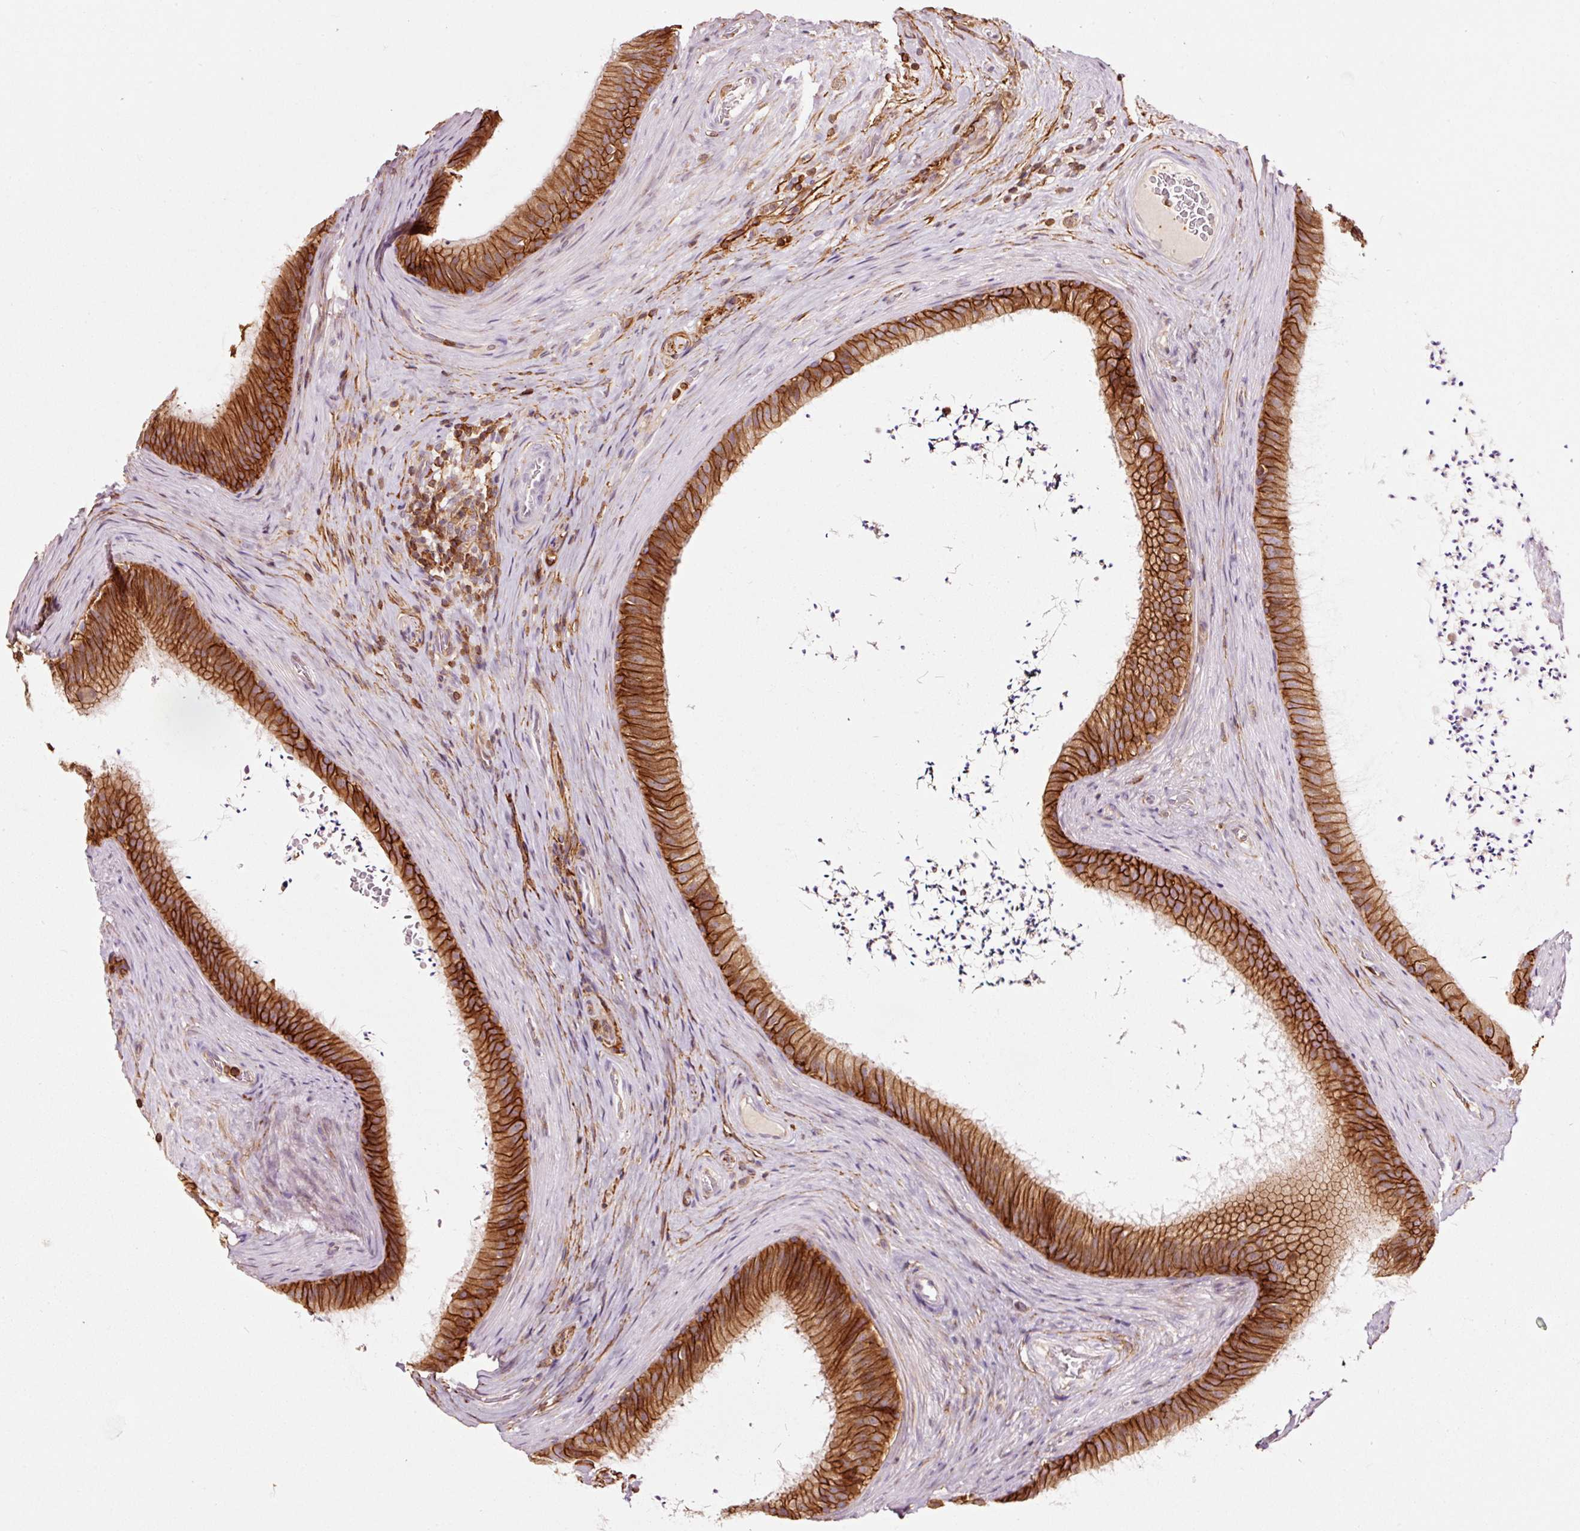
{"staining": {"intensity": "strong", "quantity": ">75%", "location": "cytoplasmic/membranous"}, "tissue": "epididymis", "cell_type": "Glandular cells", "image_type": "normal", "snomed": [{"axis": "morphology", "description": "Normal tissue, NOS"}, {"axis": "topography", "description": "Testis"}, {"axis": "topography", "description": "Epididymis"}], "caption": "Benign epididymis displays strong cytoplasmic/membranous positivity in approximately >75% of glandular cells, visualized by immunohistochemistry.", "gene": "ADD3", "patient": {"sex": "male", "age": 41}}